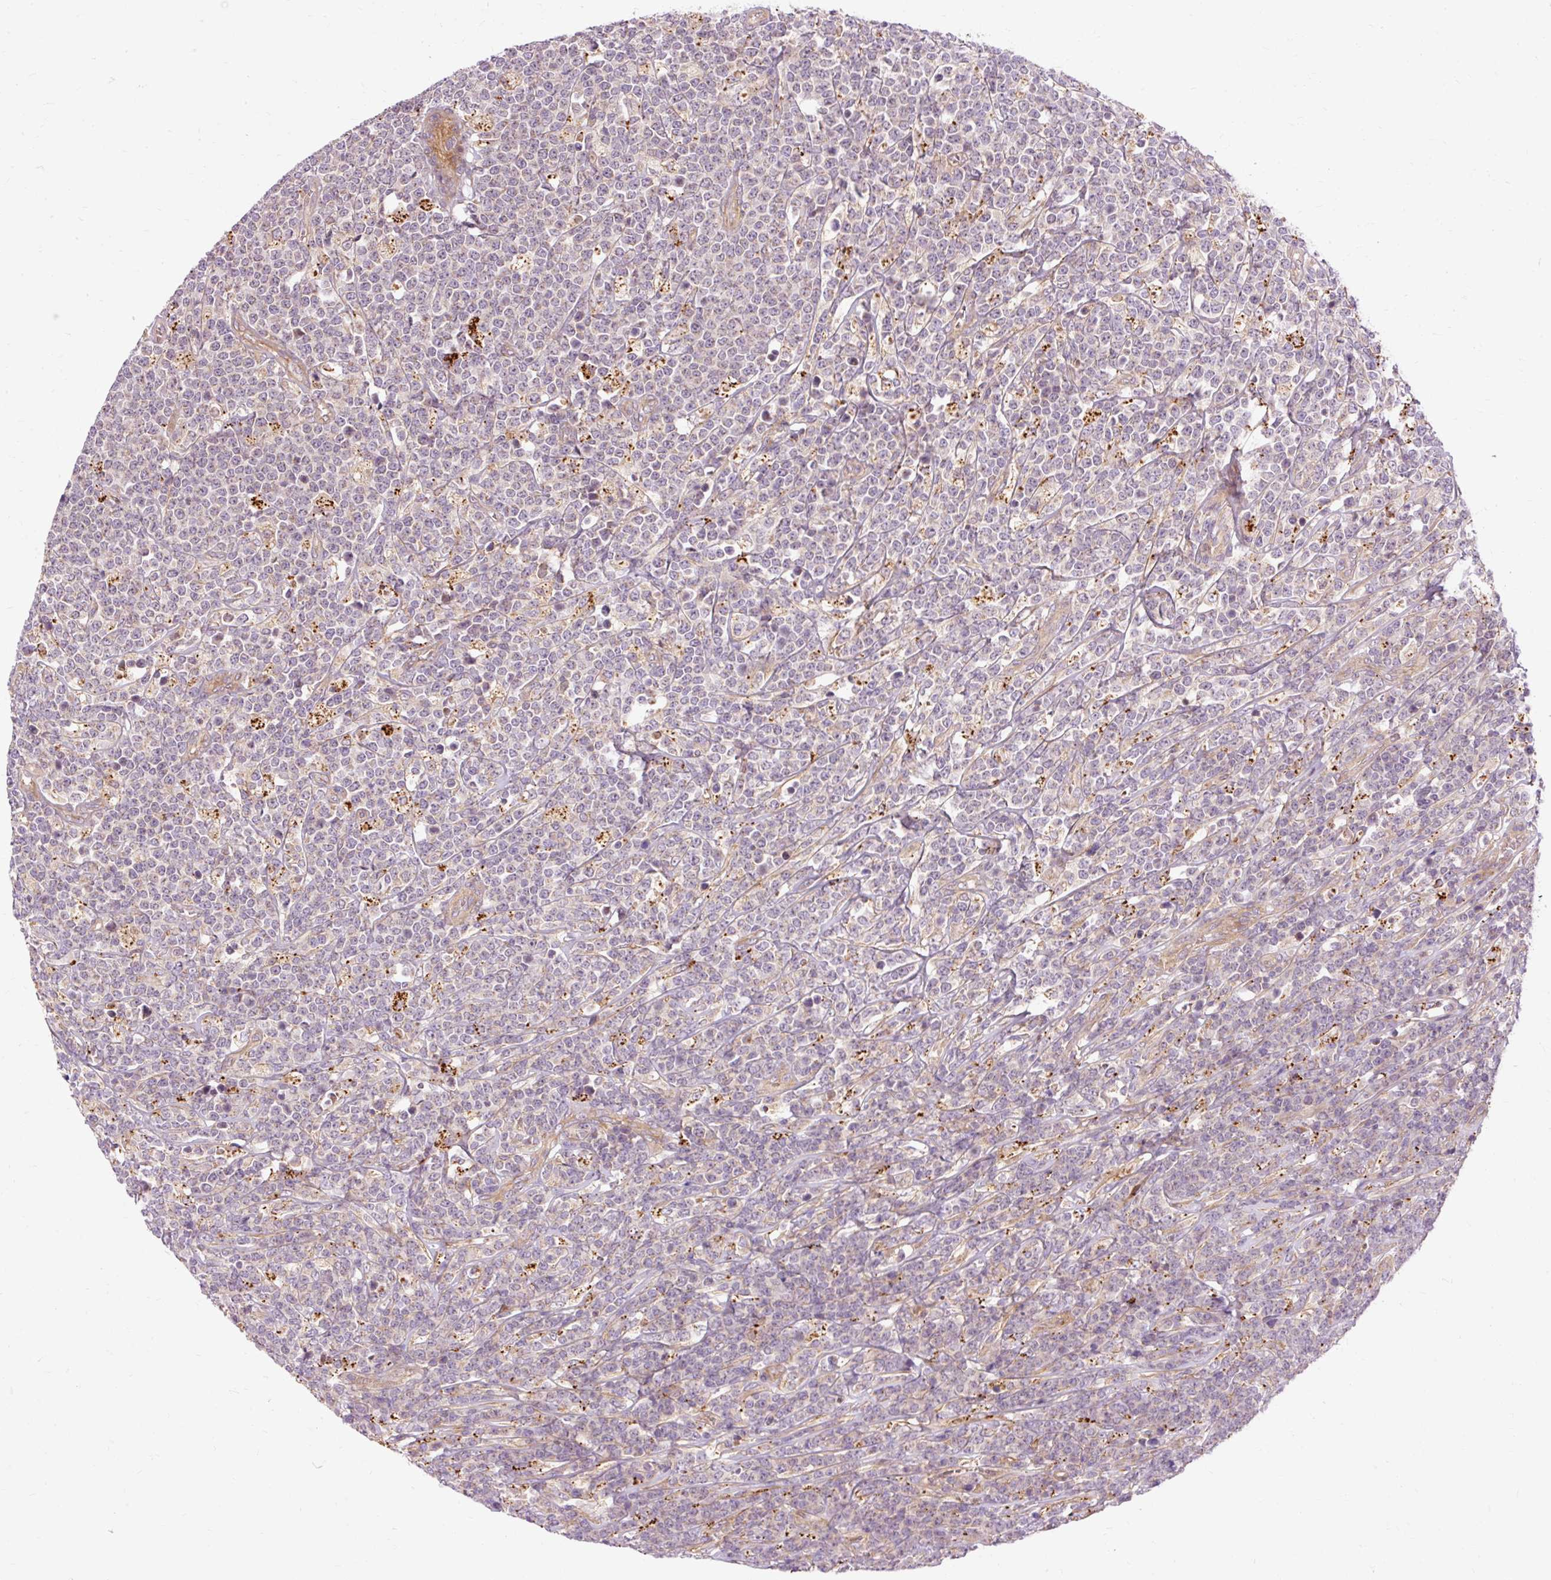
{"staining": {"intensity": "negative", "quantity": "none", "location": "none"}, "tissue": "lymphoma", "cell_type": "Tumor cells", "image_type": "cancer", "snomed": [{"axis": "morphology", "description": "Malignant lymphoma, non-Hodgkin's type, High grade"}, {"axis": "topography", "description": "Small intestine"}], "caption": "Human malignant lymphoma, non-Hodgkin's type (high-grade) stained for a protein using immunohistochemistry shows no staining in tumor cells.", "gene": "RIPOR3", "patient": {"sex": "male", "age": 8}}